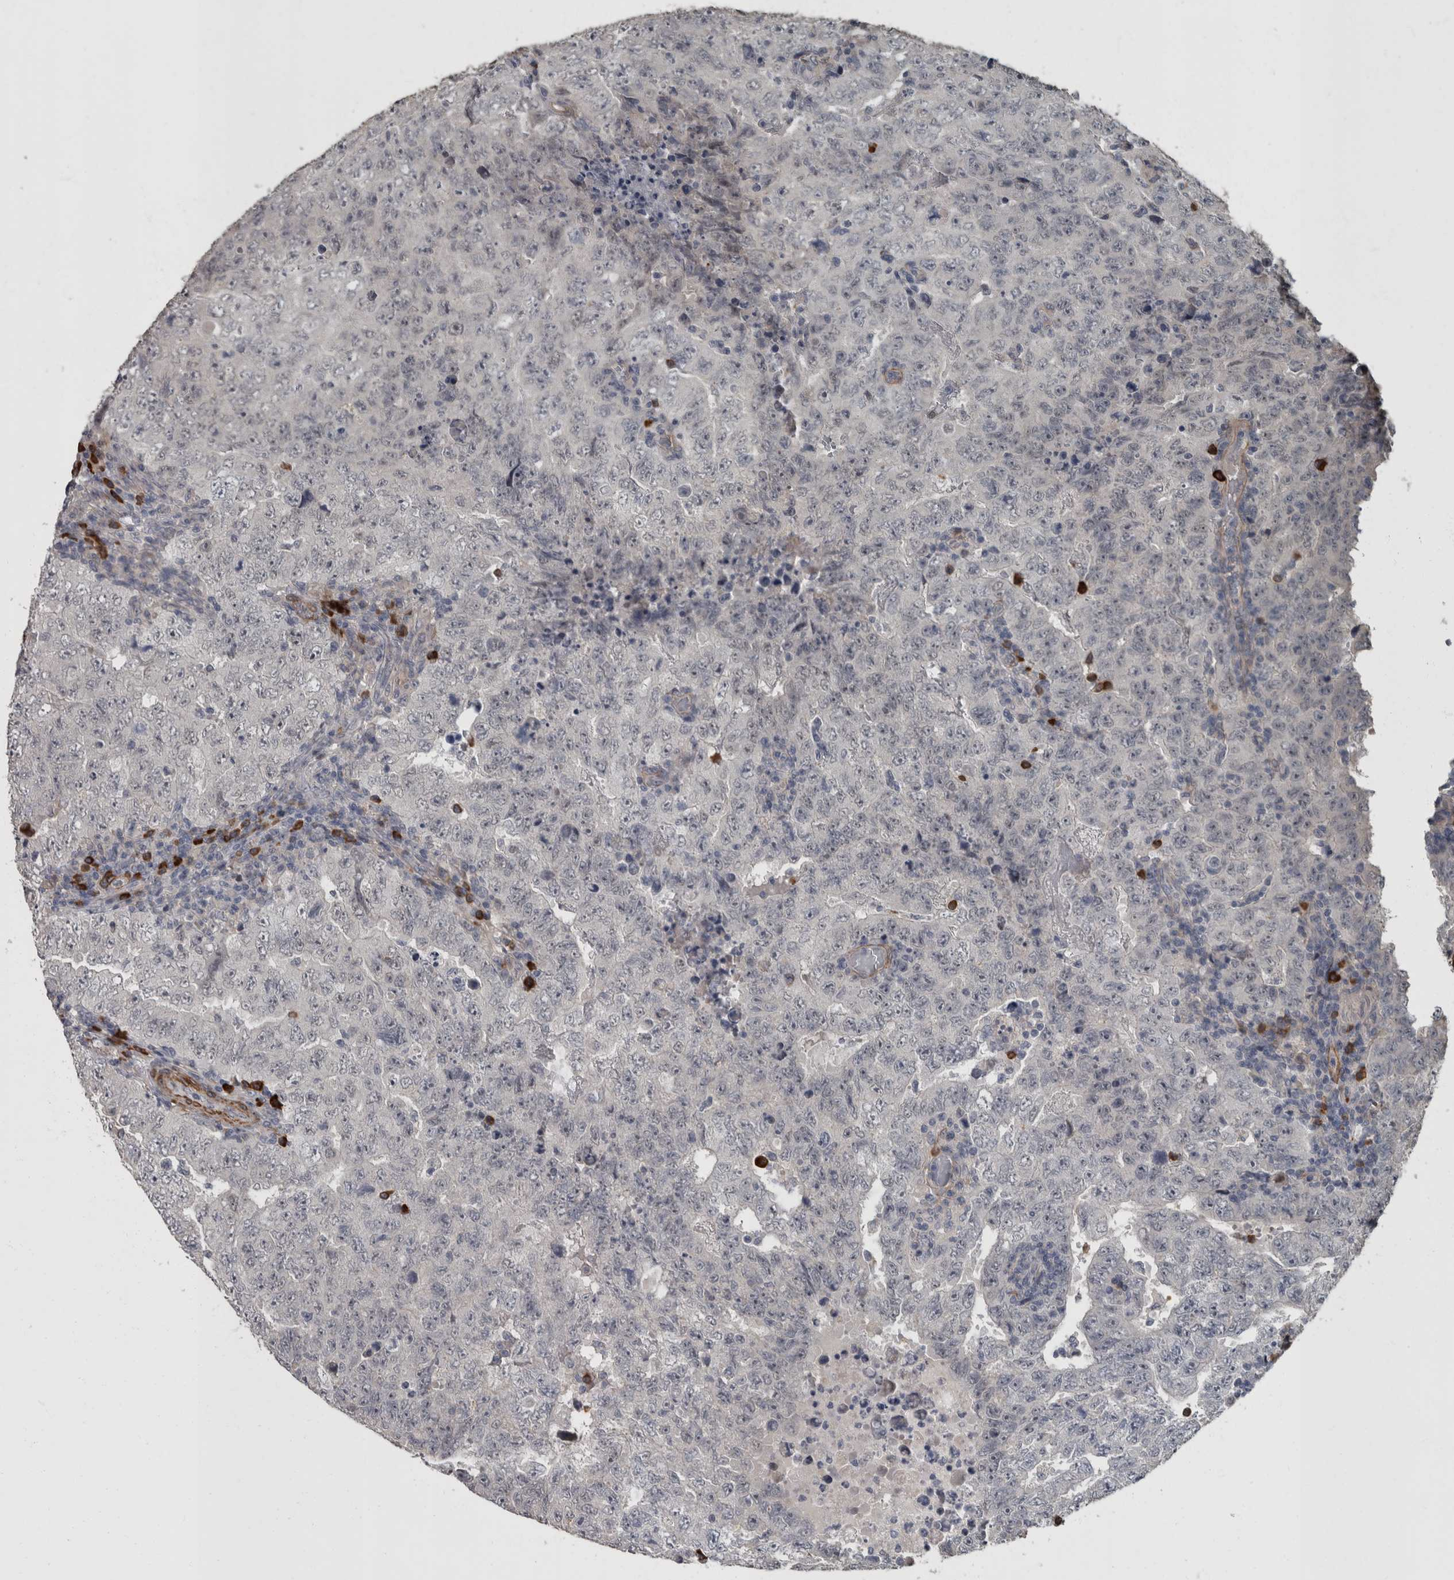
{"staining": {"intensity": "negative", "quantity": "none", "location": "none"}, "tissue": "testis cancer", "cell_type": "Tumor cells", "image_type": "cancer", "snomed": [{"axis": "morphology", "description": "Carcinoma, Embryonal, NOS"}, {"axis": "topography", "description": "Testis"}], "caption": "An image of testis cancer (embryonal carcinoma) stained for a protein shows no brown staining in tumor cells.", "gene": "MASTL", "patient": {"sex": "male", "age": 26}}